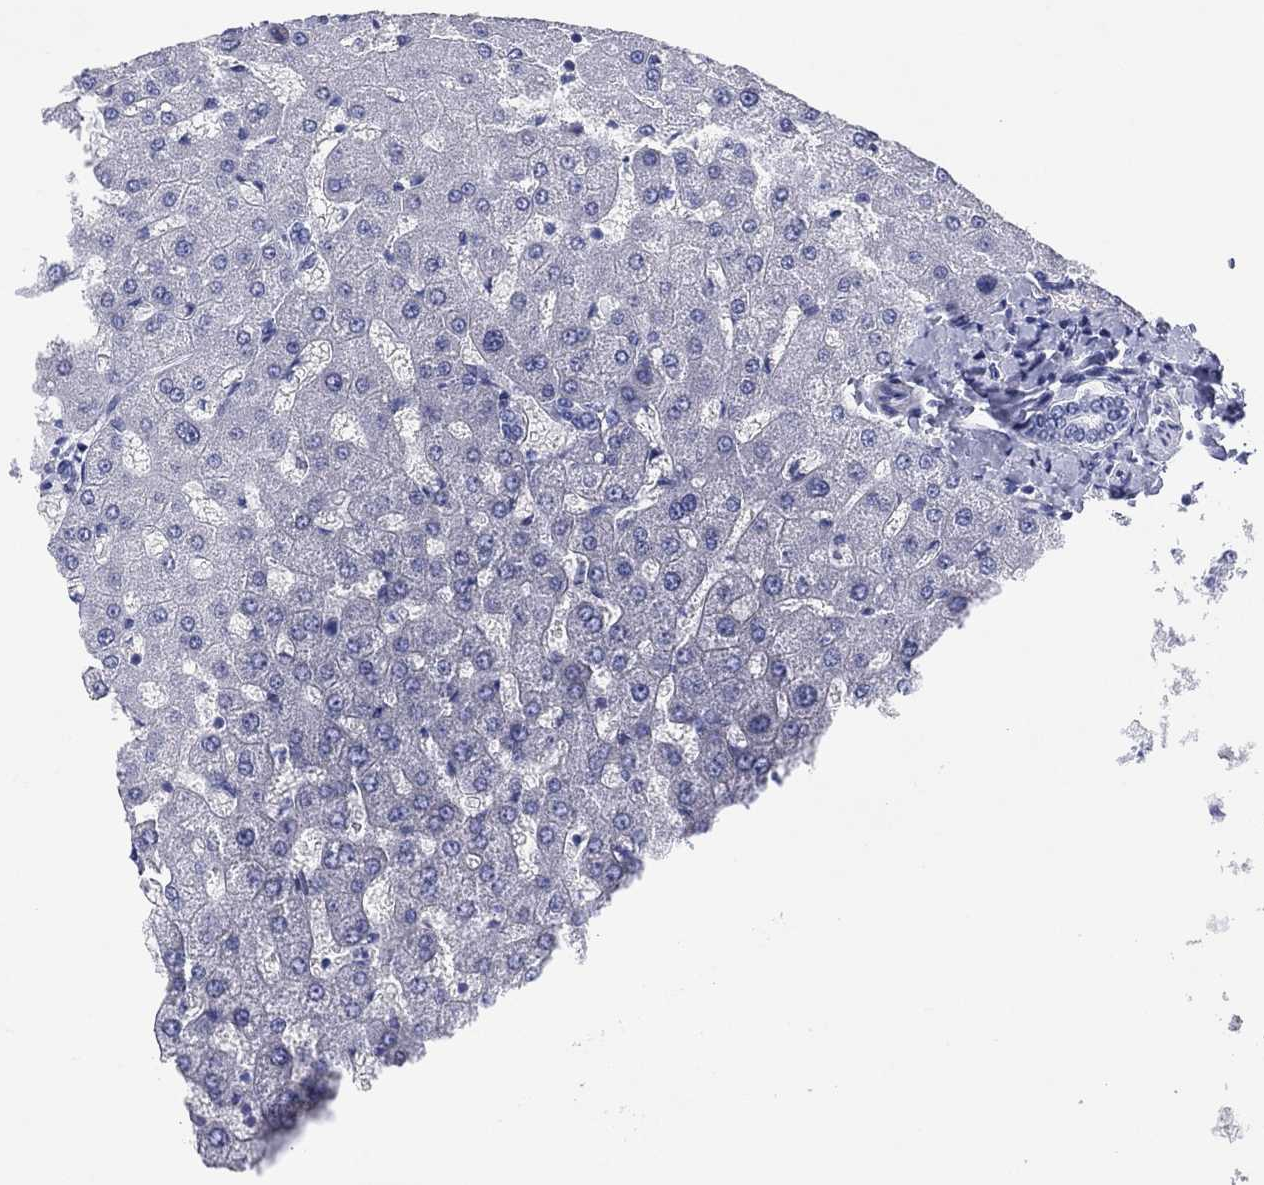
{"staining": {"intensity": "negative", "quantity": "none", "location": "none"}, "tissue": "liver", "cell_type": "Cholangiocytes", "image_type": "normal", "snomed": [{"axis": "morphology", "description": "Normal tissue, NOS"}, {"axis": "topography", "description": "Liver"}], "caption": "This histopathology image is of unremarkable liver stained with immunohistochemistry (IHC) to label a protein in brown with the nuclei are counter-stained blue. There is no positivity in cholangiocytes.", "gene": "DSG1", "patient": {"sex": "female", "age": 50}}